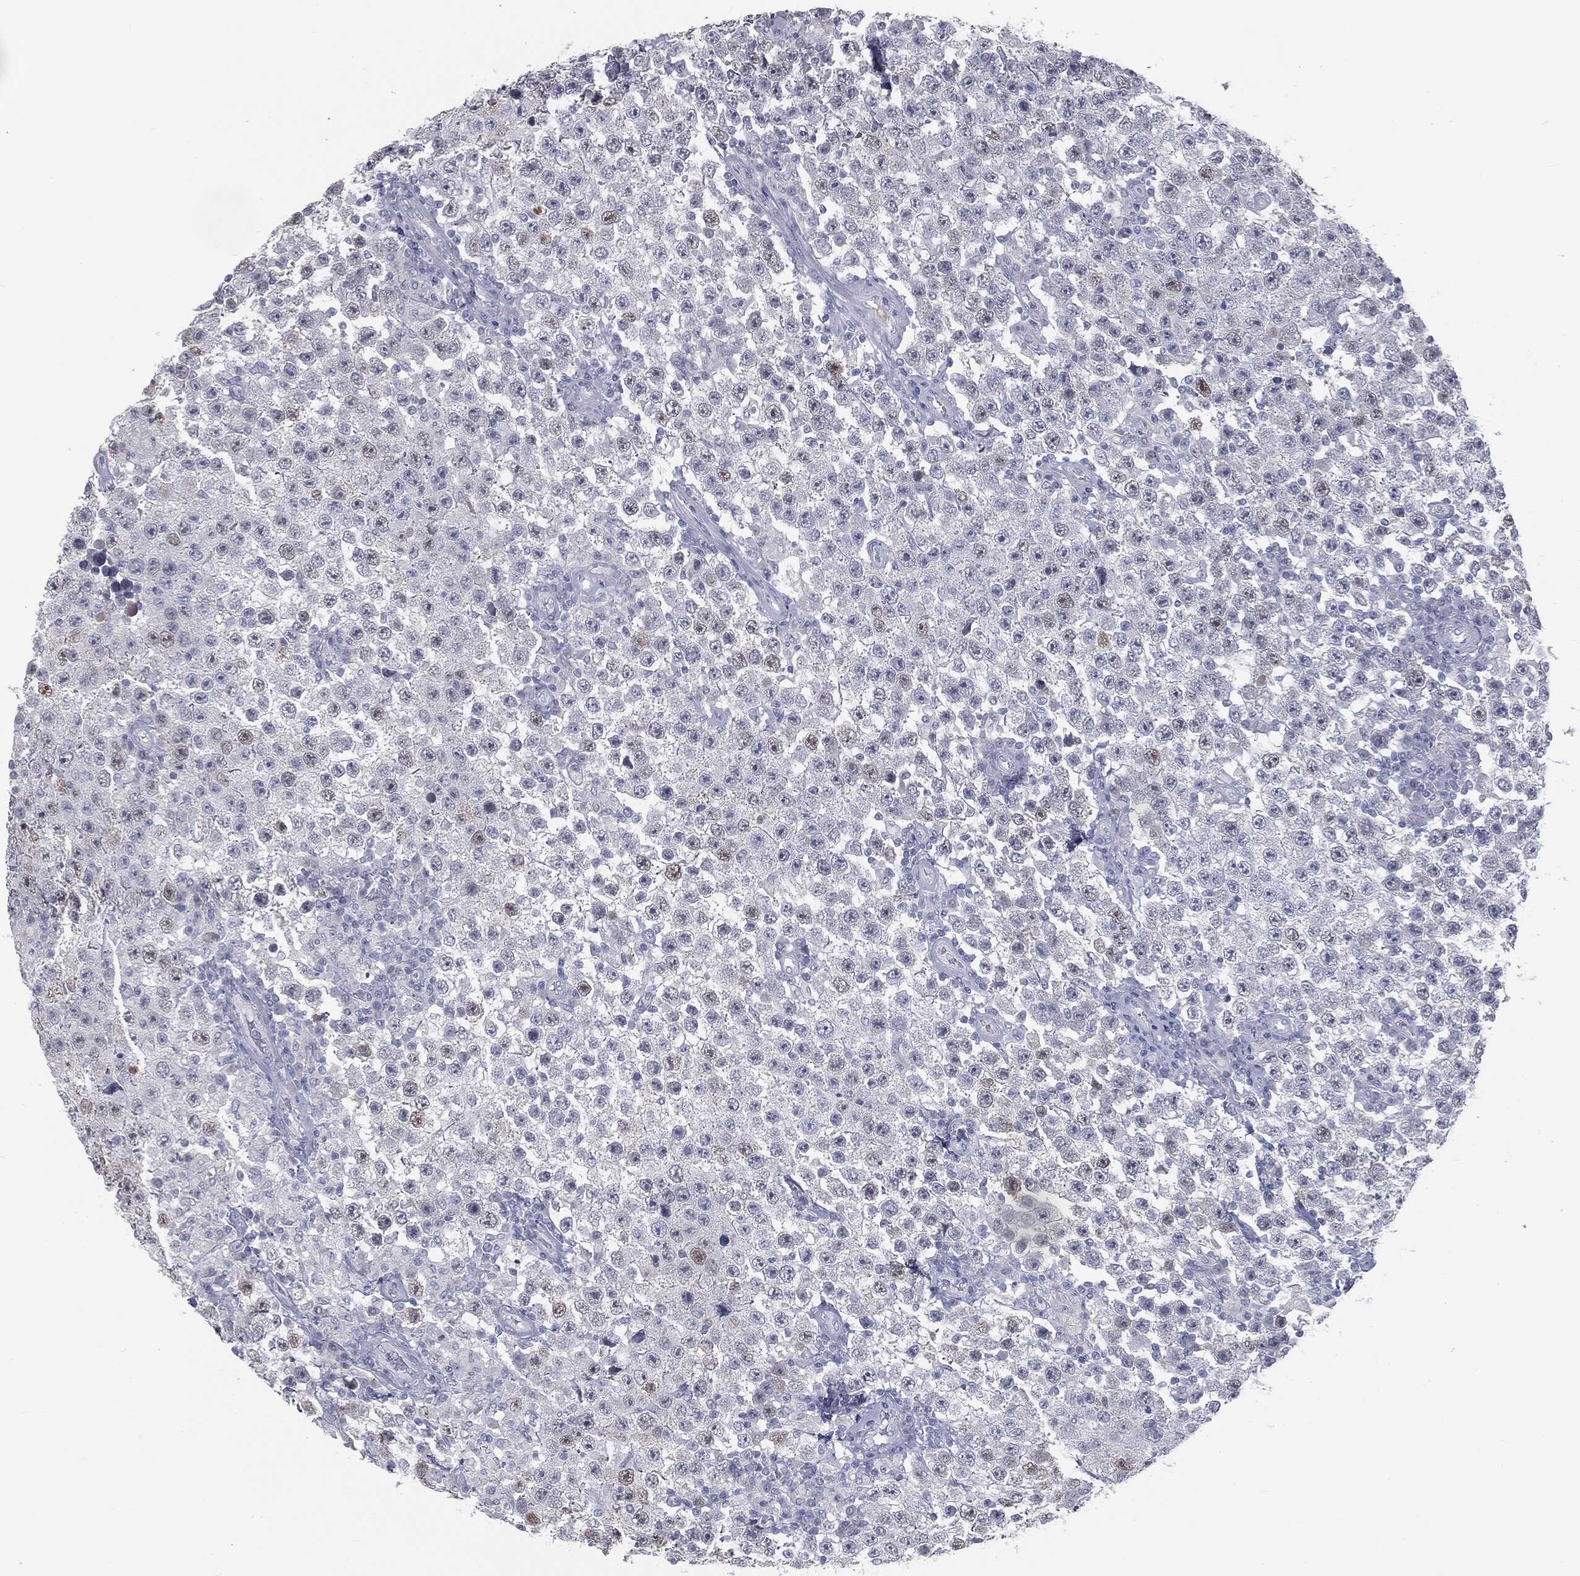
{"staining": {"intensity": "negative", "quantity": "none", "location": "none"}, "tissue": "testis cancer", "cell_type": "Tumor cells", "image_type": "cancer", "snomed": [{"axis": "morphology", "description": "Normal tissue, NOS"}, {"axis": "morphology", "description": "Urothelial carcinoma, High grade"}, {"axis": "morphology", "description": "Seminoma, NOS"}, {"axis": "morphology", "description": "Carcinoma, Embryonal, NOS"}, {"axis": "topography", "description": "Urinary bladder"}, {"axis": "topography", "description": "Testis"}], "caption": "An image of human urothelial carcinoma (high-grade) (testis) is negative for staining in tumor cells.", "gene": "PRAME", "patient": {"sex": "male", "age": 41}}